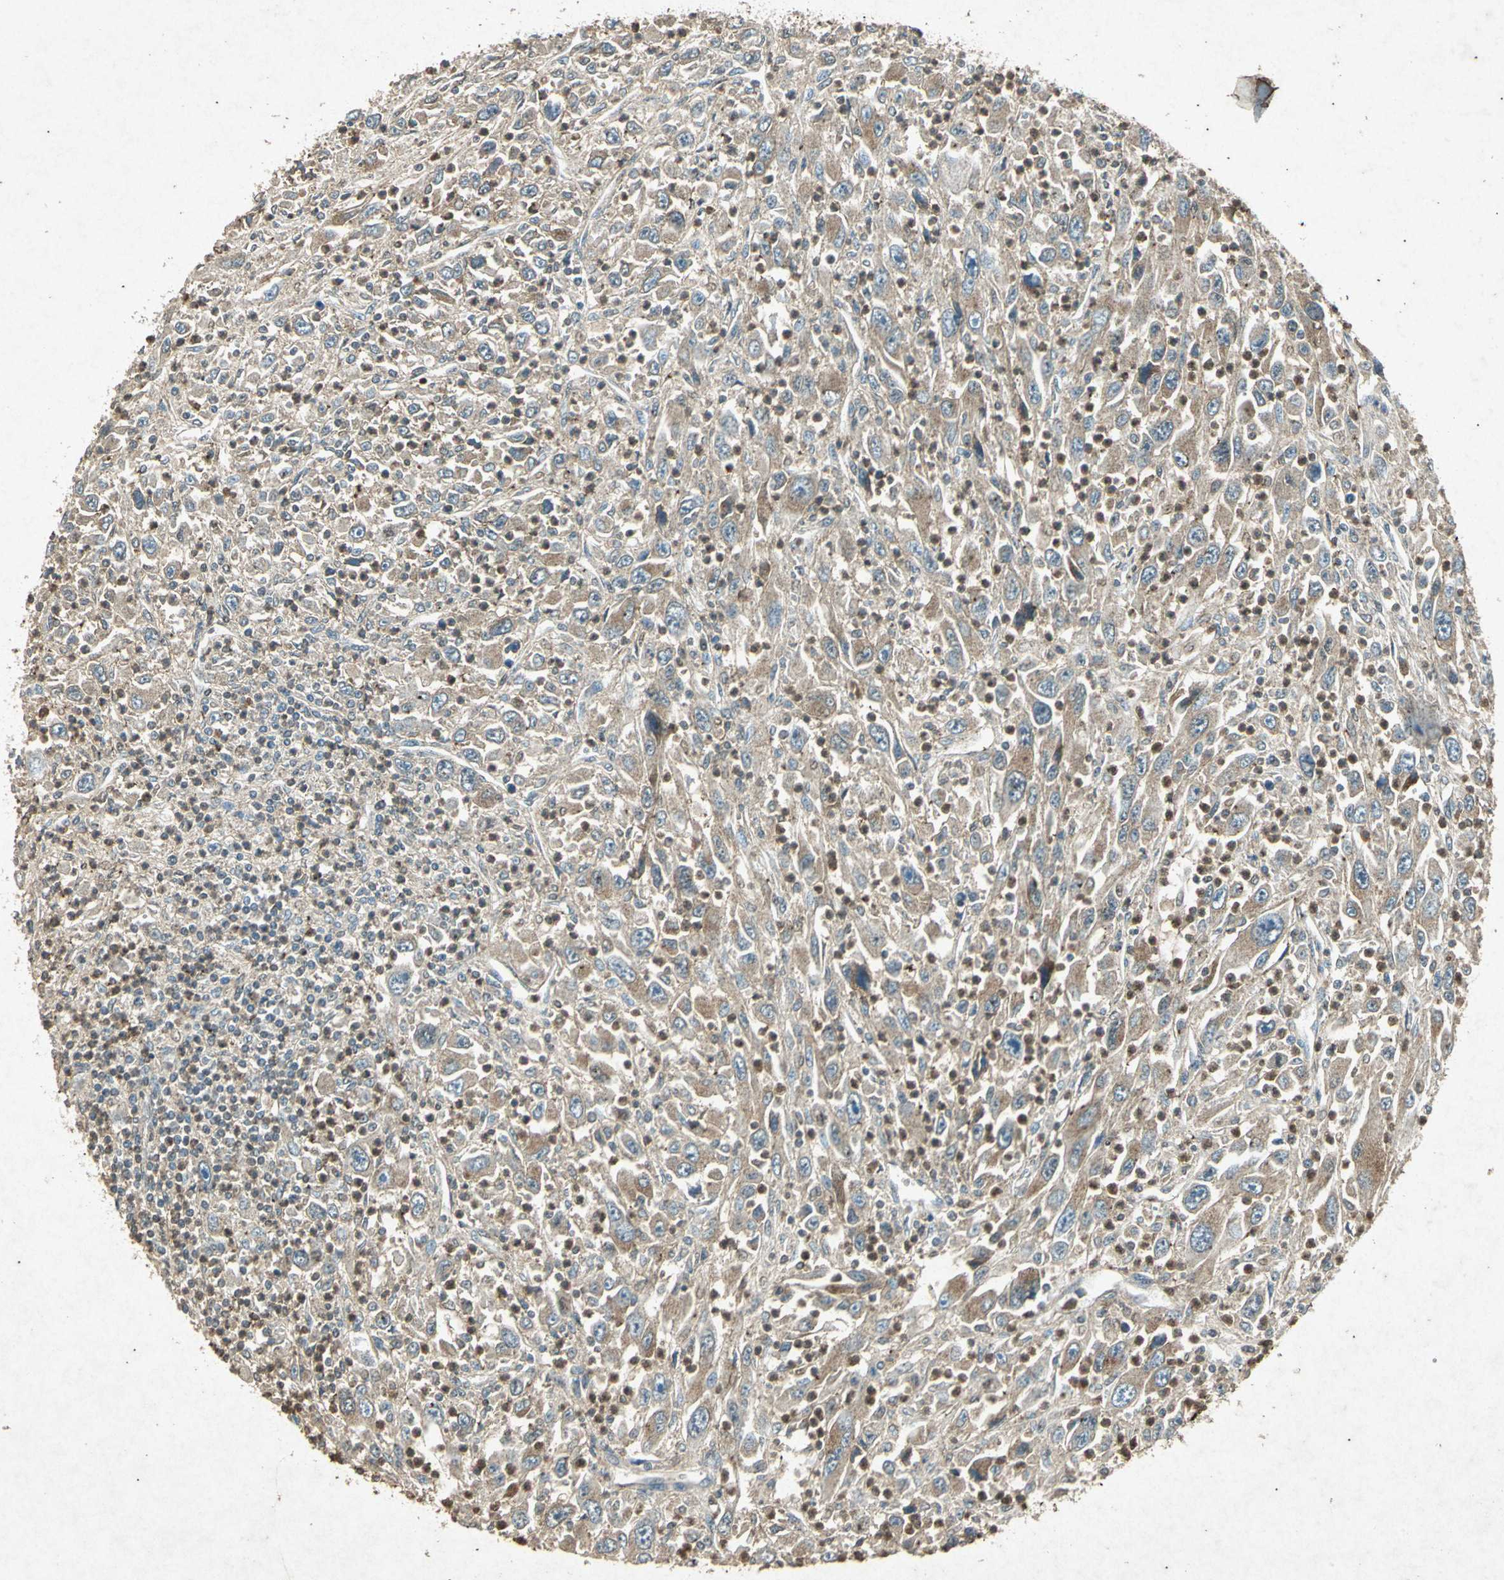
{"staining": {"intensity": "weak", "quantity": "25%-75%", "location": "cytoplasmic/membranous"}, "tissue": "melanoma", "cell_type": "Tumor cells", "image_type": "cancer", "snomed": [{"axis": "morphology", "description": "Malignant melanoma, Metastatic site"}, {"axis": "topography", "description": "Skin"}], "caption": "Melanoma stained with a protein marker demonstrates weak staining in tumor cells.", "gene": "PSEN1", "patient": {"sex": "female", "age": 56}}